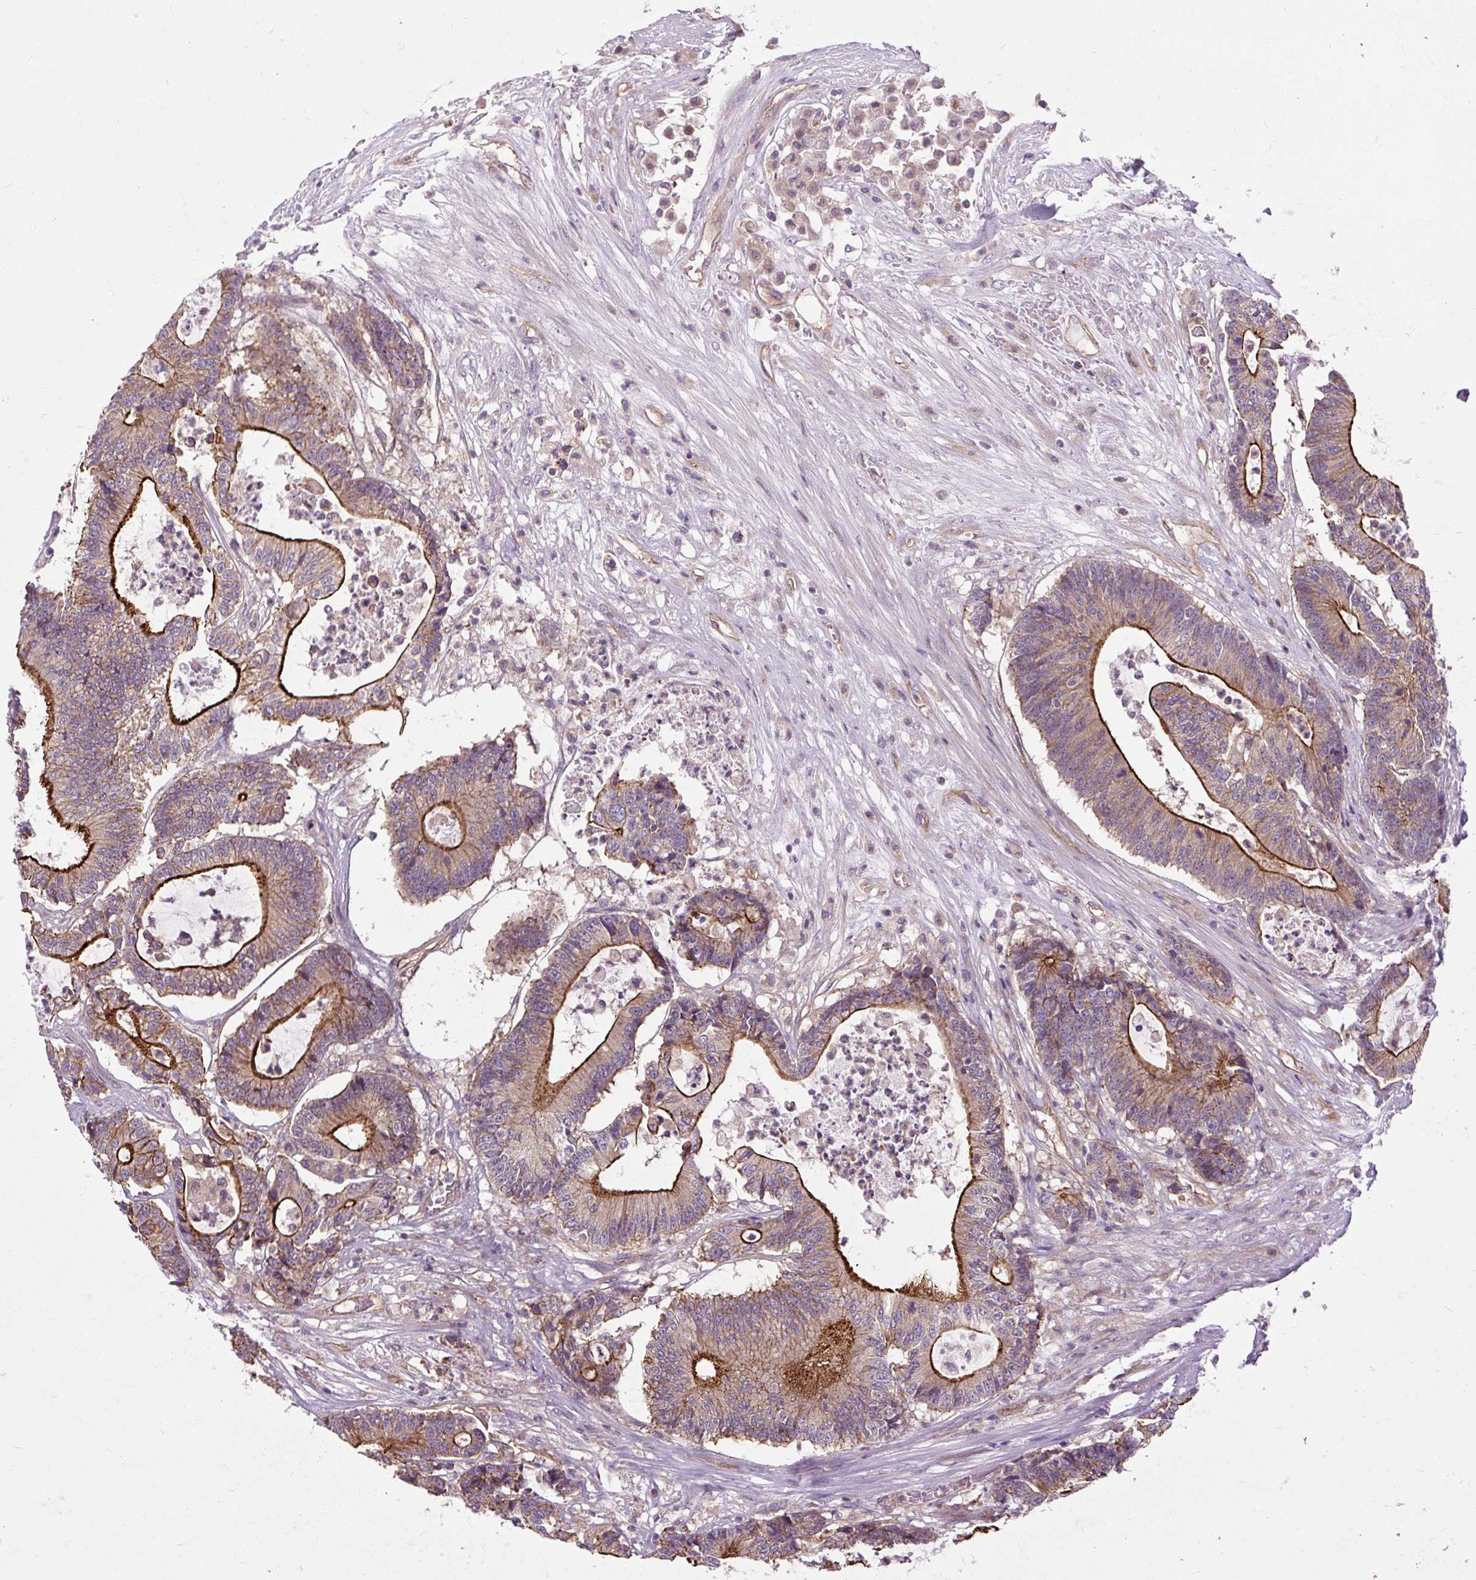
{"staining": {"intensity": "strong", "quantity": "25%-75%", "location": "cytoplasmic/membranous"}, "tissue": "colorectal cancer", "cell_type": "Tumor cells", "image_type": "cancer", "snomed": [{"axis": "morphology", "description": "Adenocarcinoma, NOS"}, {"axis": "topography", "description": "Colon"}], "caption": "Protein staining of colorectal cancer (adenocarcinoma) tissue exhibits strong cytoplasmic/membranous staining in approximately 25%-75% of tumor cells.", "gene": "CCDC93", "patient": {"sex": "female", "age": 84}}